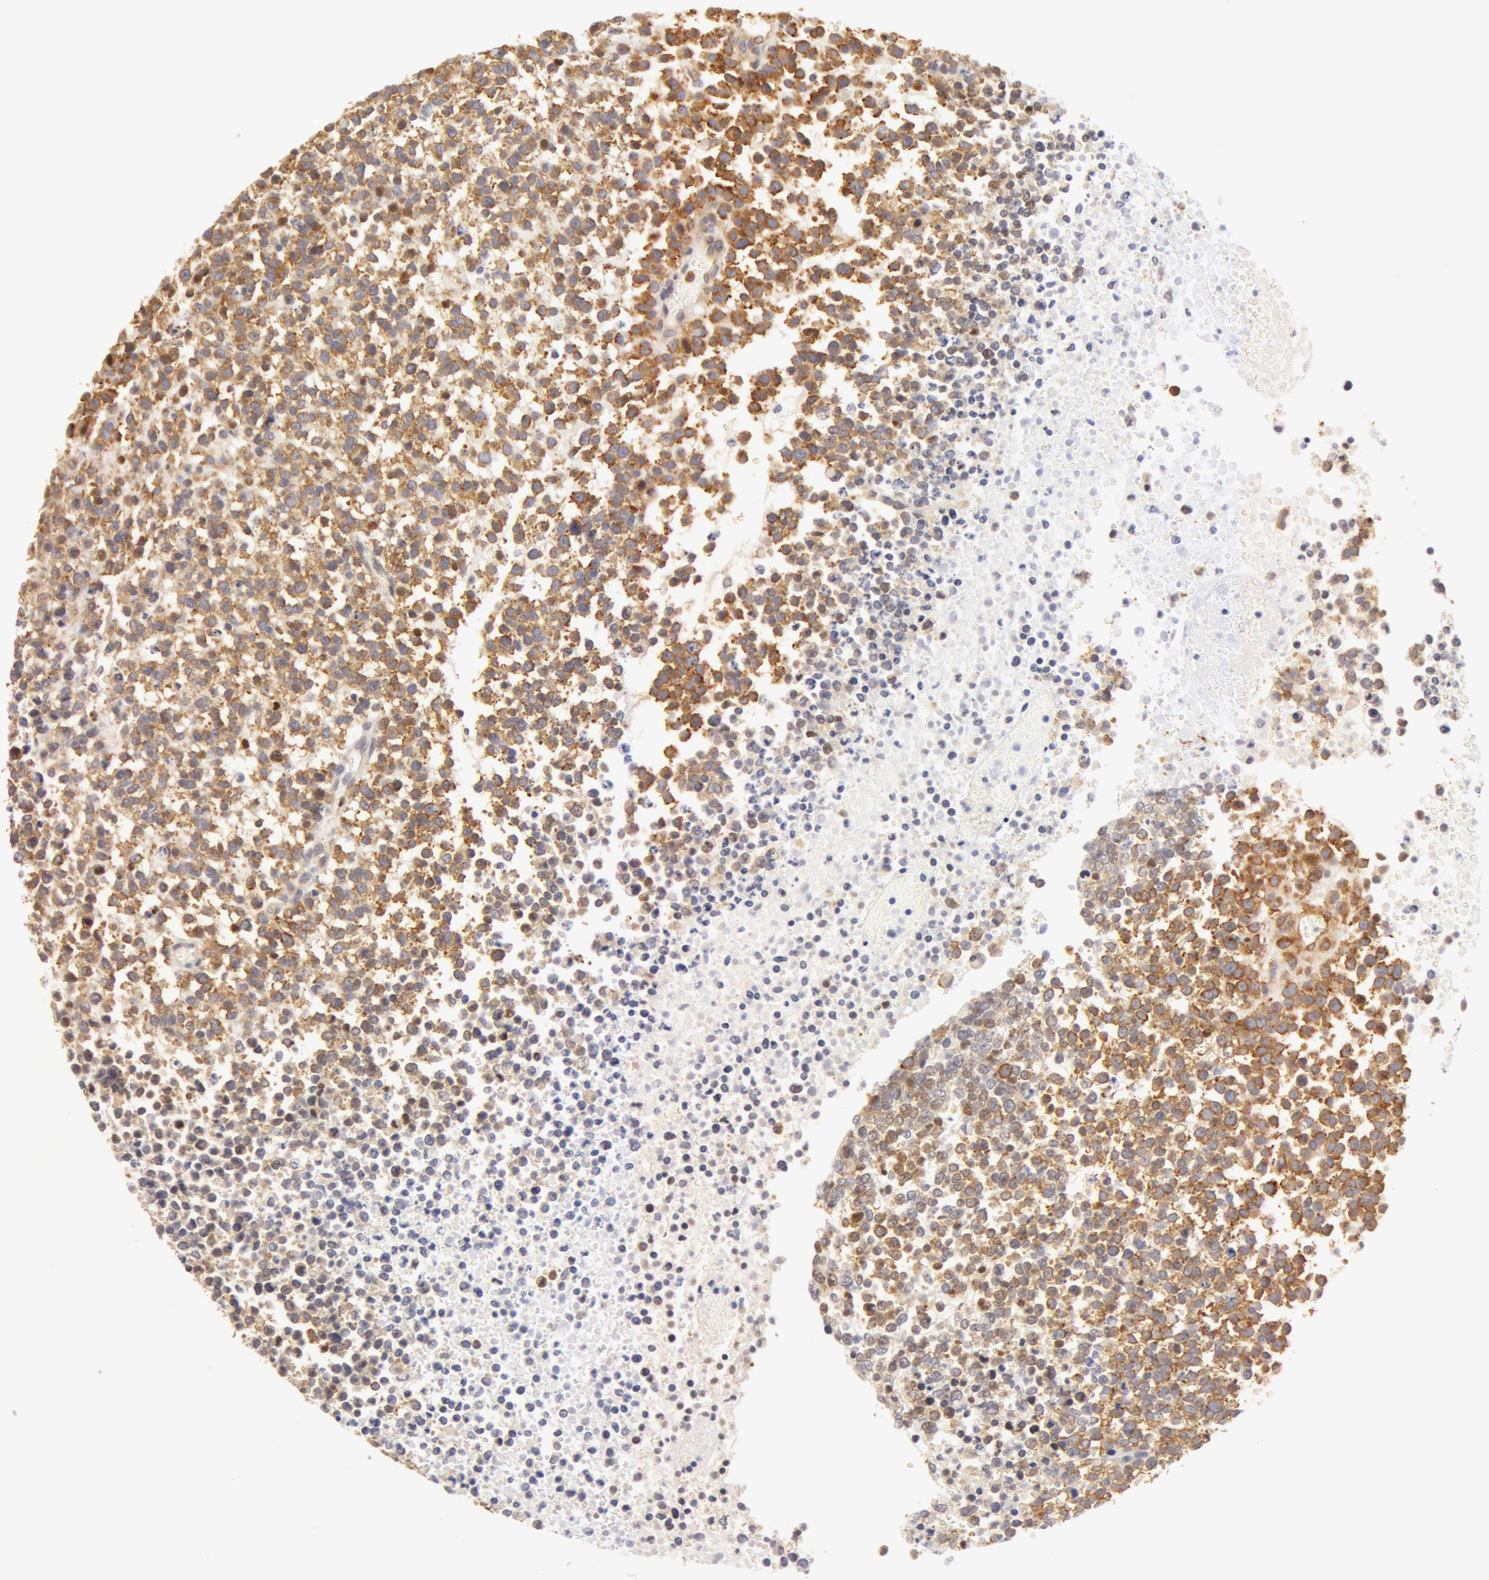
{"staining": {"intensity": "moderate", "quantity": ">75%", "location": "cytoplasmic/membranous"}, "tissue": "glioma", "cell_type": "Tumor cells", "image_type": "cancer", "snomed": [{"axis": "morphology", "description": "Glioma, malignant, High grade"}, {"axis": "topography", "description": "Brain"}], "caption": "Immunohistochemistry (IHC) (DAB (3,3'-diaminobenzidine)) staining of human malignant glioma (high-grade) displays moderate cytoplasmic/membranous protein positivity in approximately >75% of tumor cells.", "gene": "DDX3Y", "patient": {"sex": "male", "age": 66}}